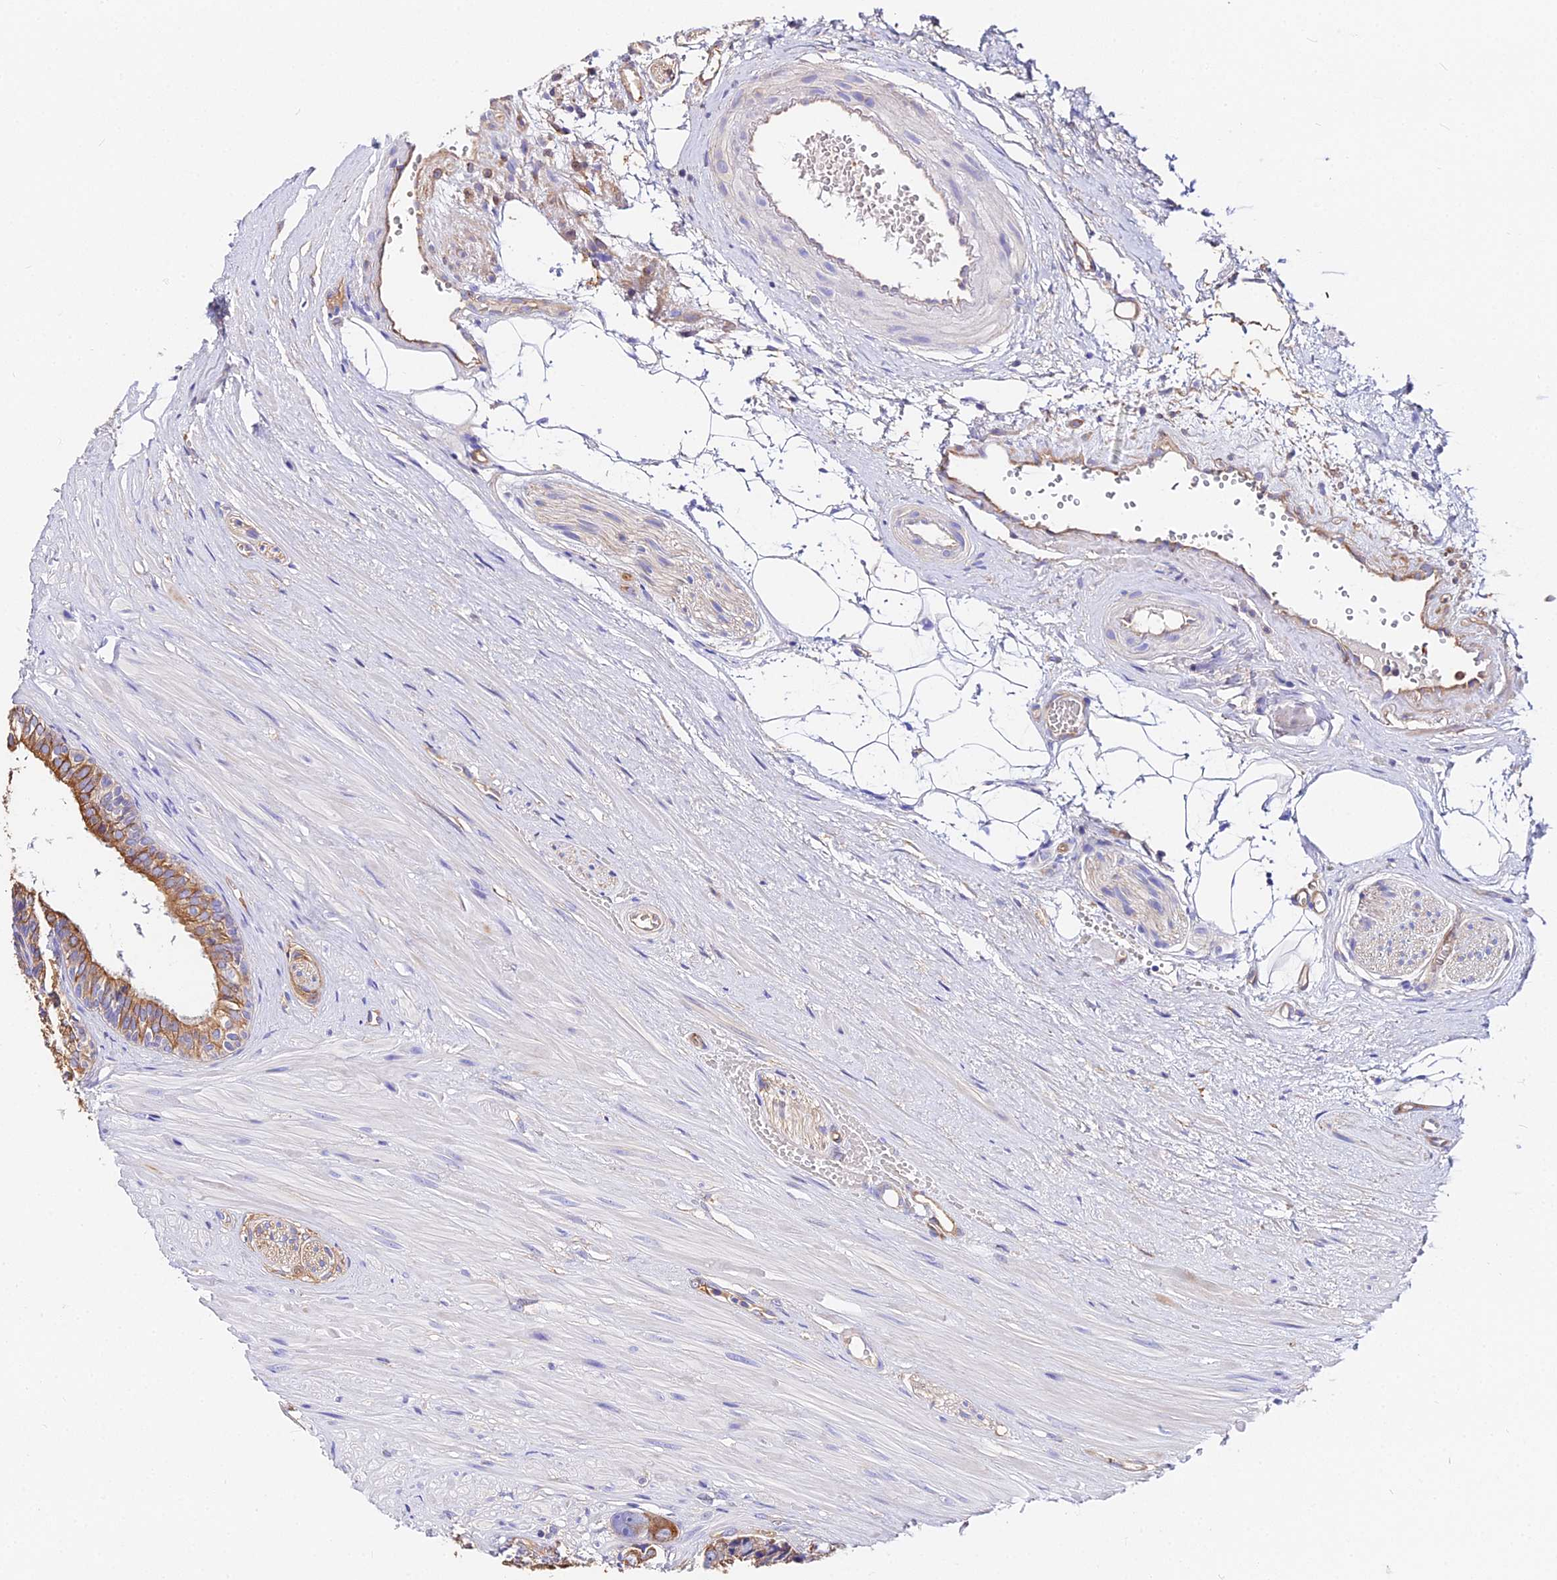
{"staining": {"intensity": "moderate", "quantity": ">75%", "location": "cytoplasmic/membranous"}, "tissue": "prostate cancer", "cell_type": "Tumor cells", "image_type": "cancer", "snomed": [{"axis": "morphology", "description": "Adenocarcinoma, High grade"}, {"axis": "topography", "description": "Prostate"}], "caption": "A micrograph of prostate cancer stained for a protein exhibits moderate cytoplasmic/membranous brown staining in tumor cells.", "gene": "DAW1", "patient": {"sex": "male", "age": 71}}